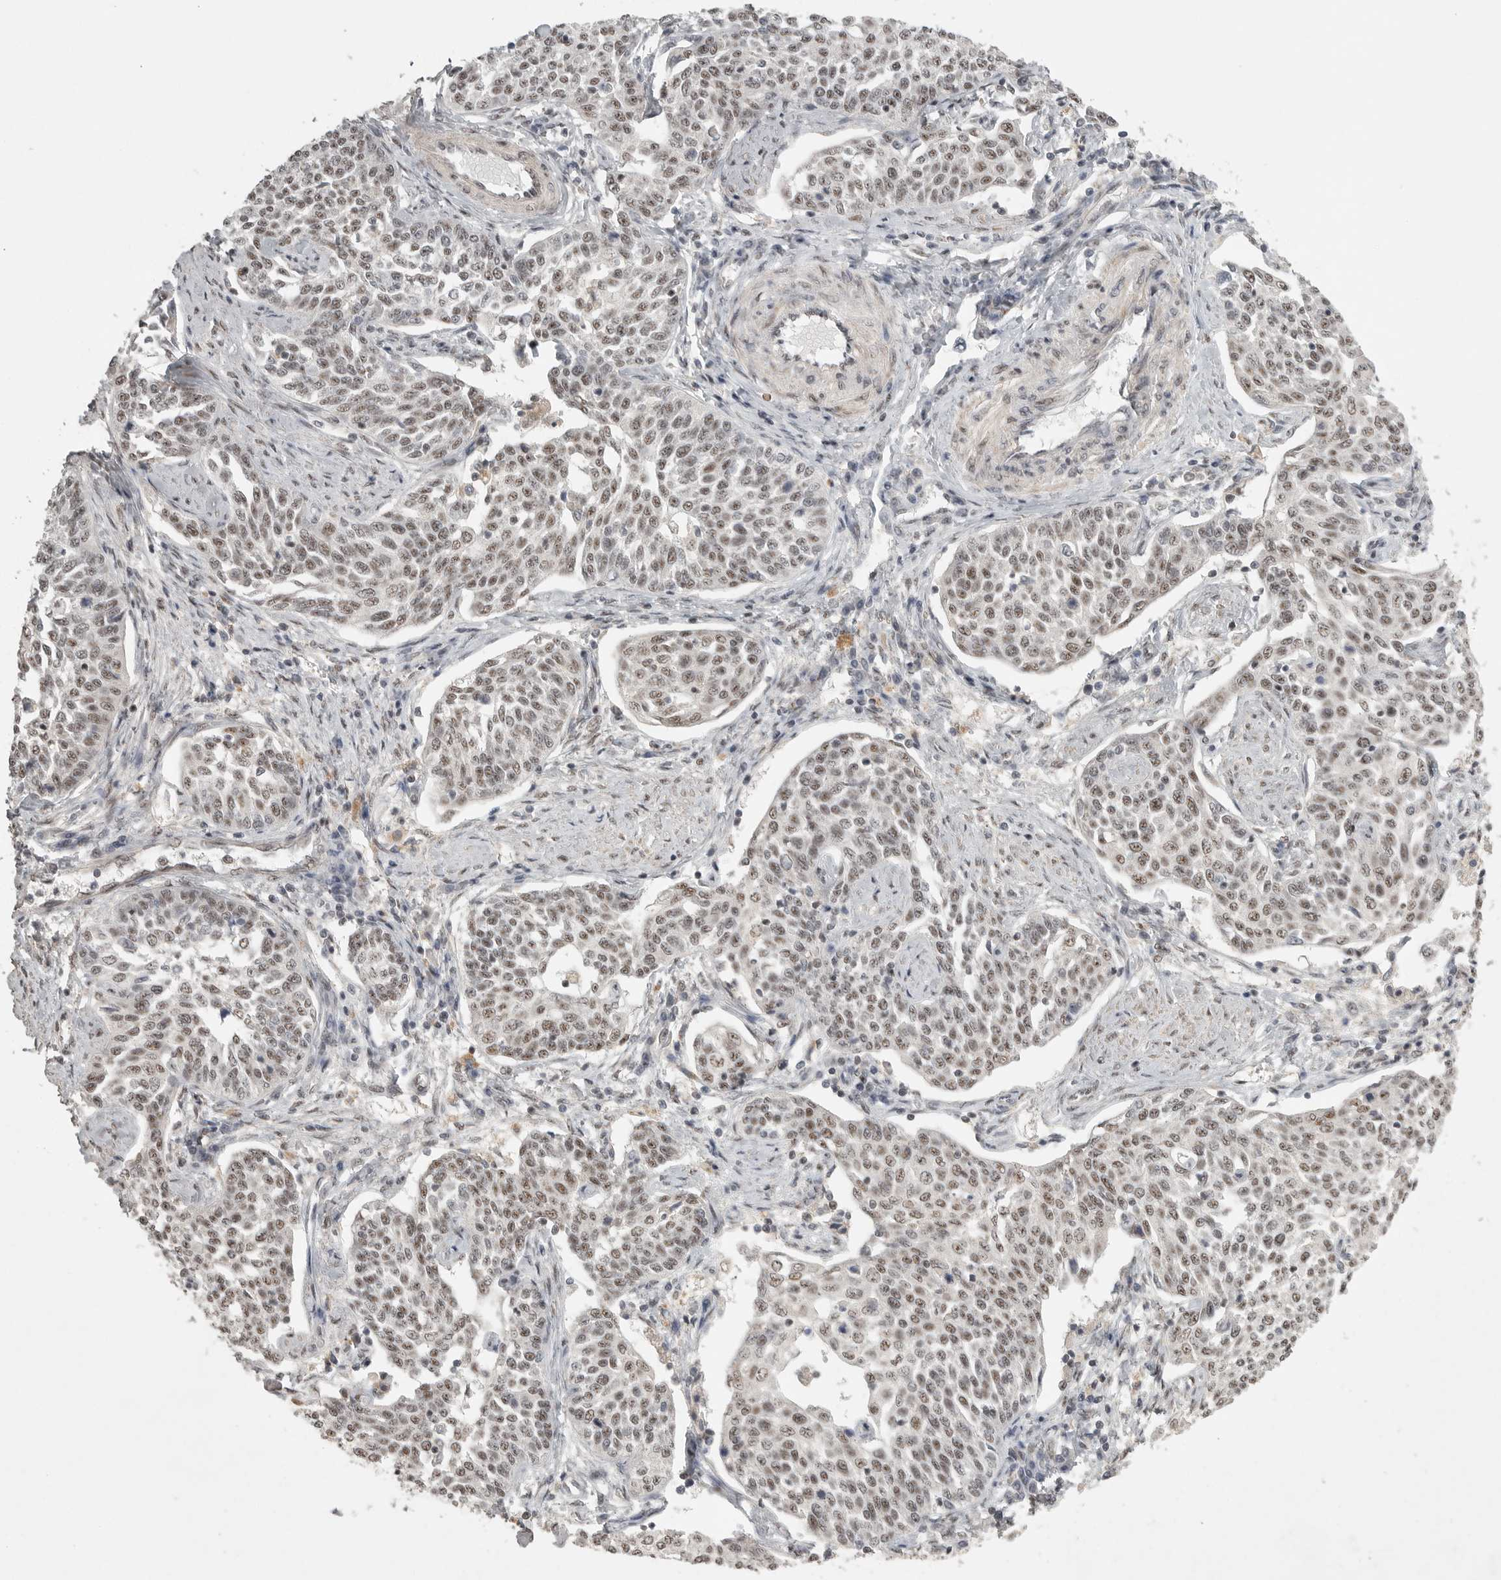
{"staining": {"intensity": "moderate", "quantity": ">75%", "location": "nuclear"}, "tissue": "cervical cancer", "cell_type": "Tumor cells", "image_type": "cancer", "snomed": [{"axis": "morphology", "description": "Squamous cell carcinoma, NOS"}, {"axis": "topography", "description": "Cervix"}], "caption": "Brown immunohistochemical staining in cervical cancer (squamous cell carcinoma) reveals moderate nuclear positivity in approximately >75% of tumor cells.", "gene": "POMP", "patient": {"sex": "female", "age": 34}}